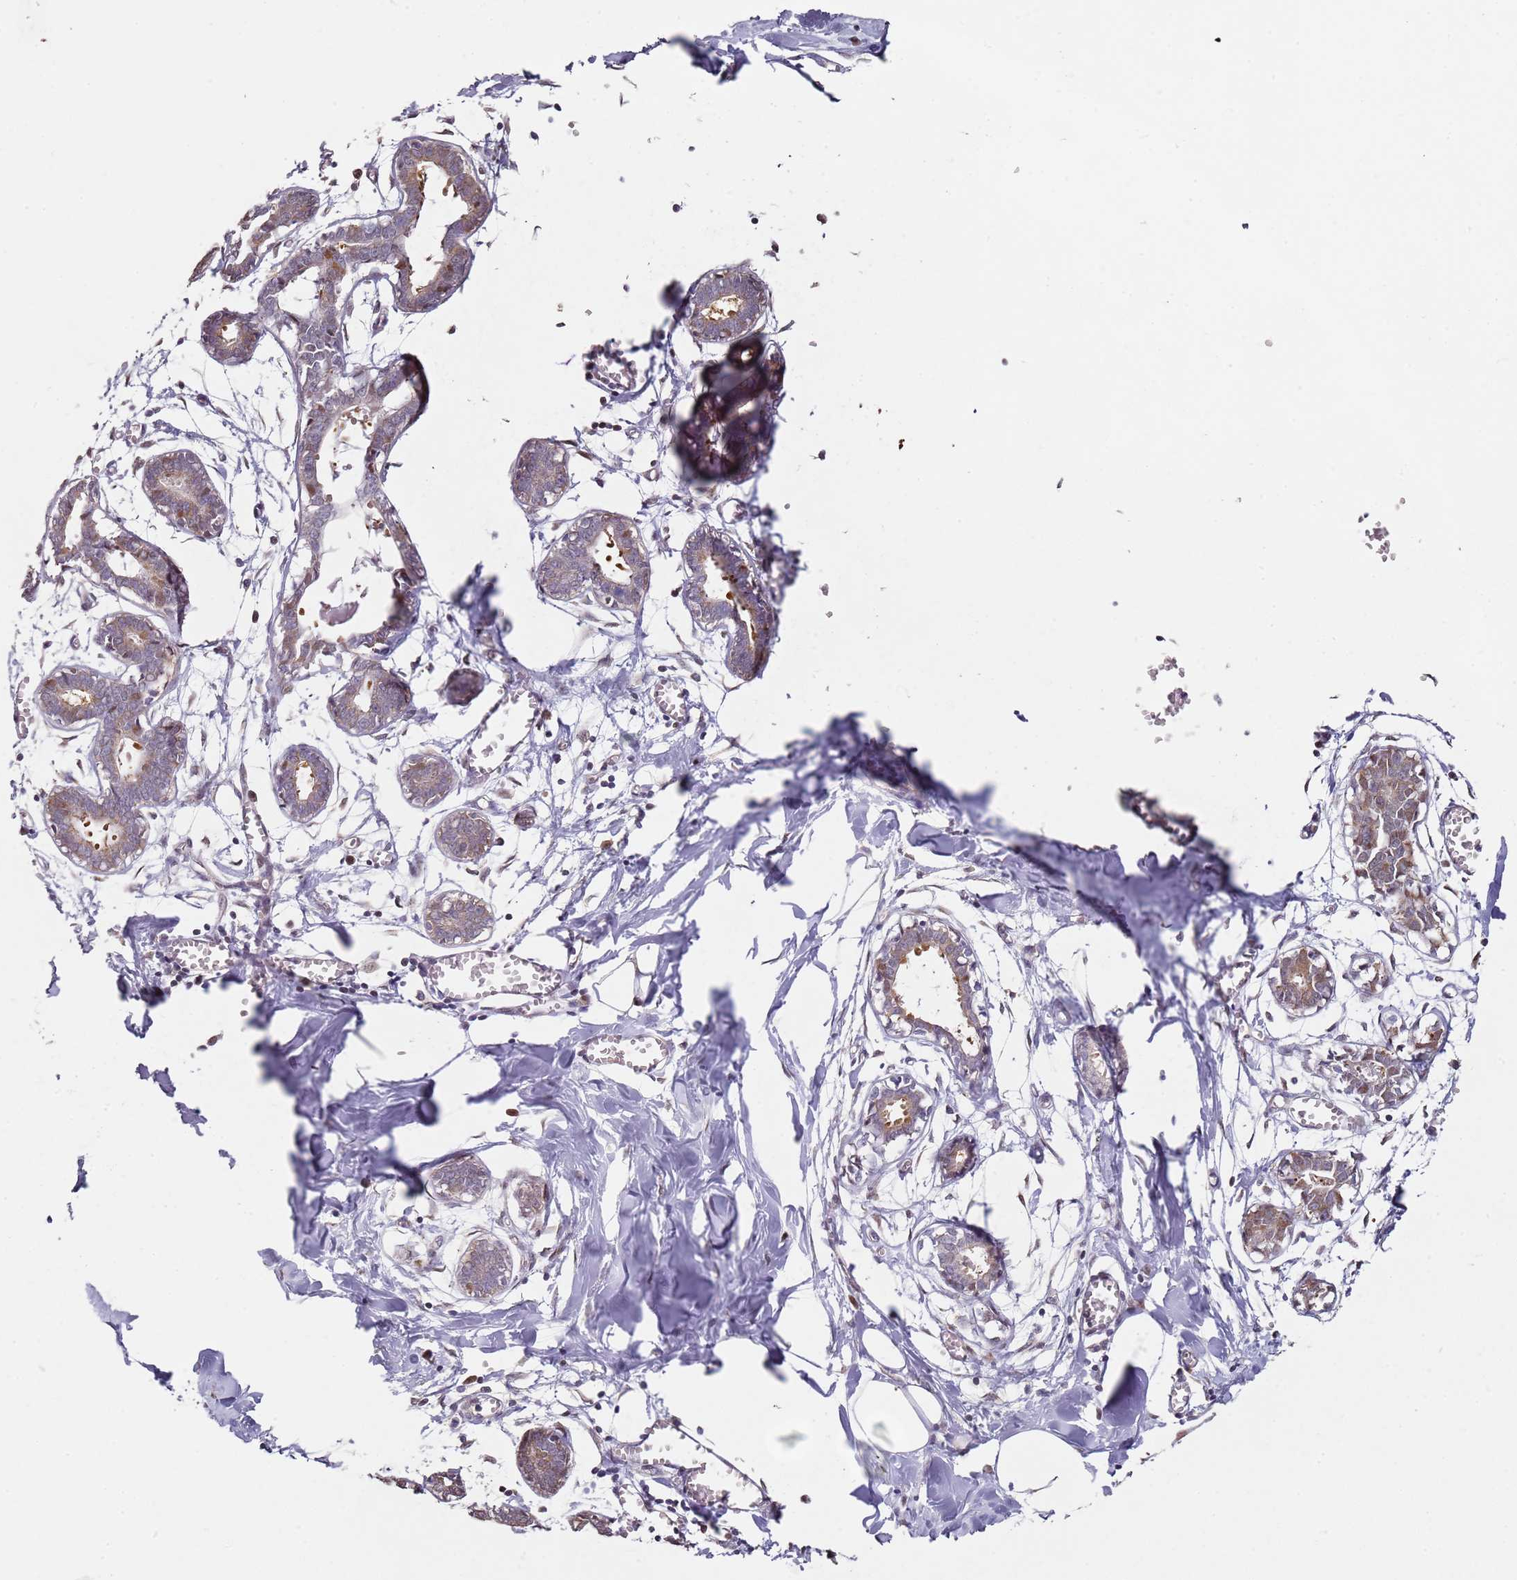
{"staining": {"intensity": "moderate", "quantity": "<25%", "location": "cytoplasmic/membranous"}, "tissue": "breast", "cell_type": "Glandular cells", "image_type": "normal", "snomed": [{"axis": "morphology", "description": "Normal tissue, NOS"}, {"axis": "topography", "description": "Breast"}], "caption": "Approximately <25% of glandular cells in benign human breast demonstrate moderate cytoplasmic/membranous protein positivity as visualized by brown immunohistochemical staining.", "gene": "PSMD4", "patient": {"sex": "female", "age": 27}}